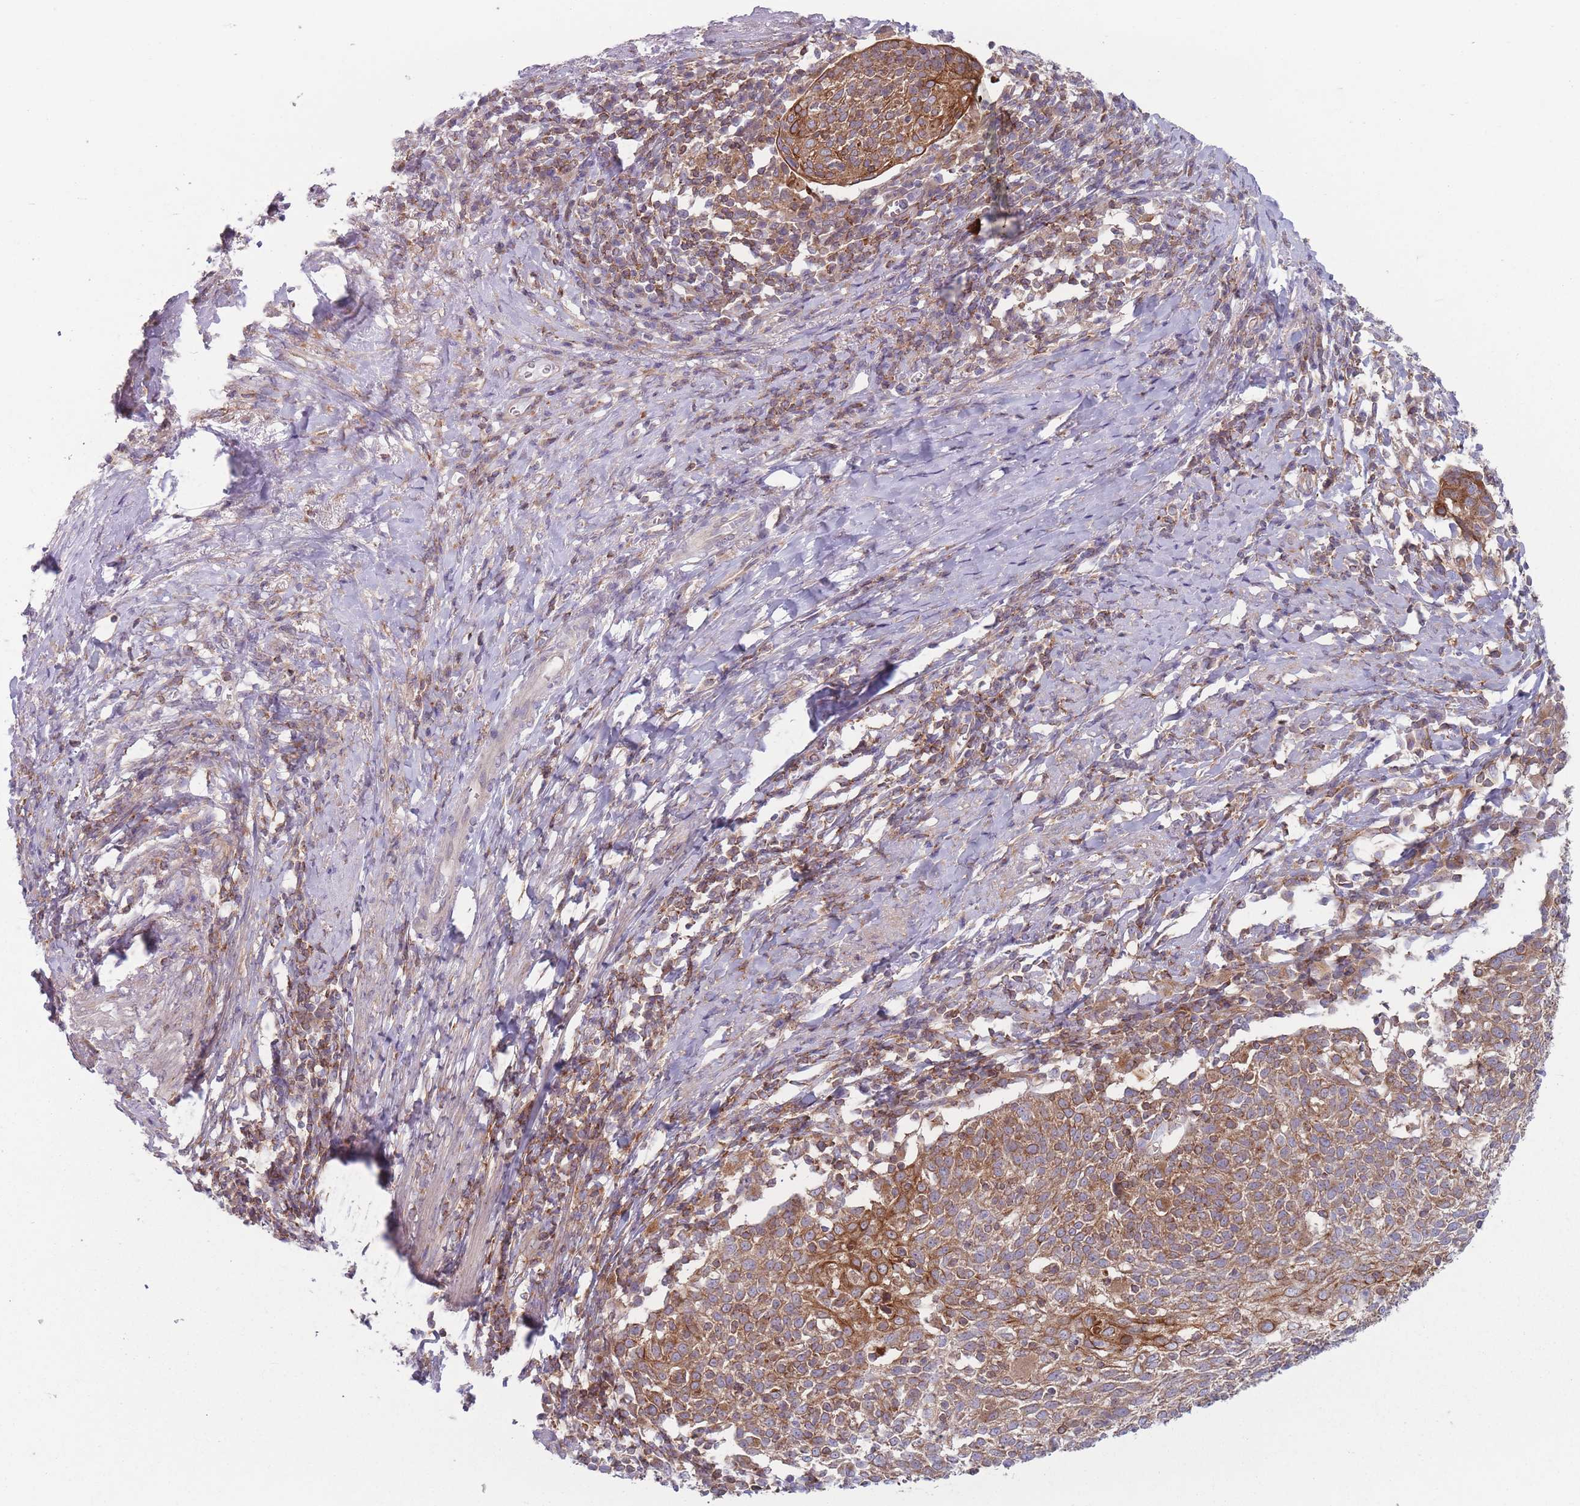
{"staining": {"intensity": "moderate", "quantity": ">75%", "location": "cytoplasmic/membranous"}, "tissue": "cervical cancer", "cell_type": "Tumor cells", "image_type": "cancer", "snomed": [{"axis": "morphology", "description": "Squamous cell carcinoma, NOS"}, {"axis": "topography", "description": "Cervix"}], "caption": "The immunohistochemical stain shows moderate cytoplasmic/membranous expression in tumor cells of cervical cancer tissue.", "gene": "HSBP1L1", "patient": {"sex": "female", "age": 52}}